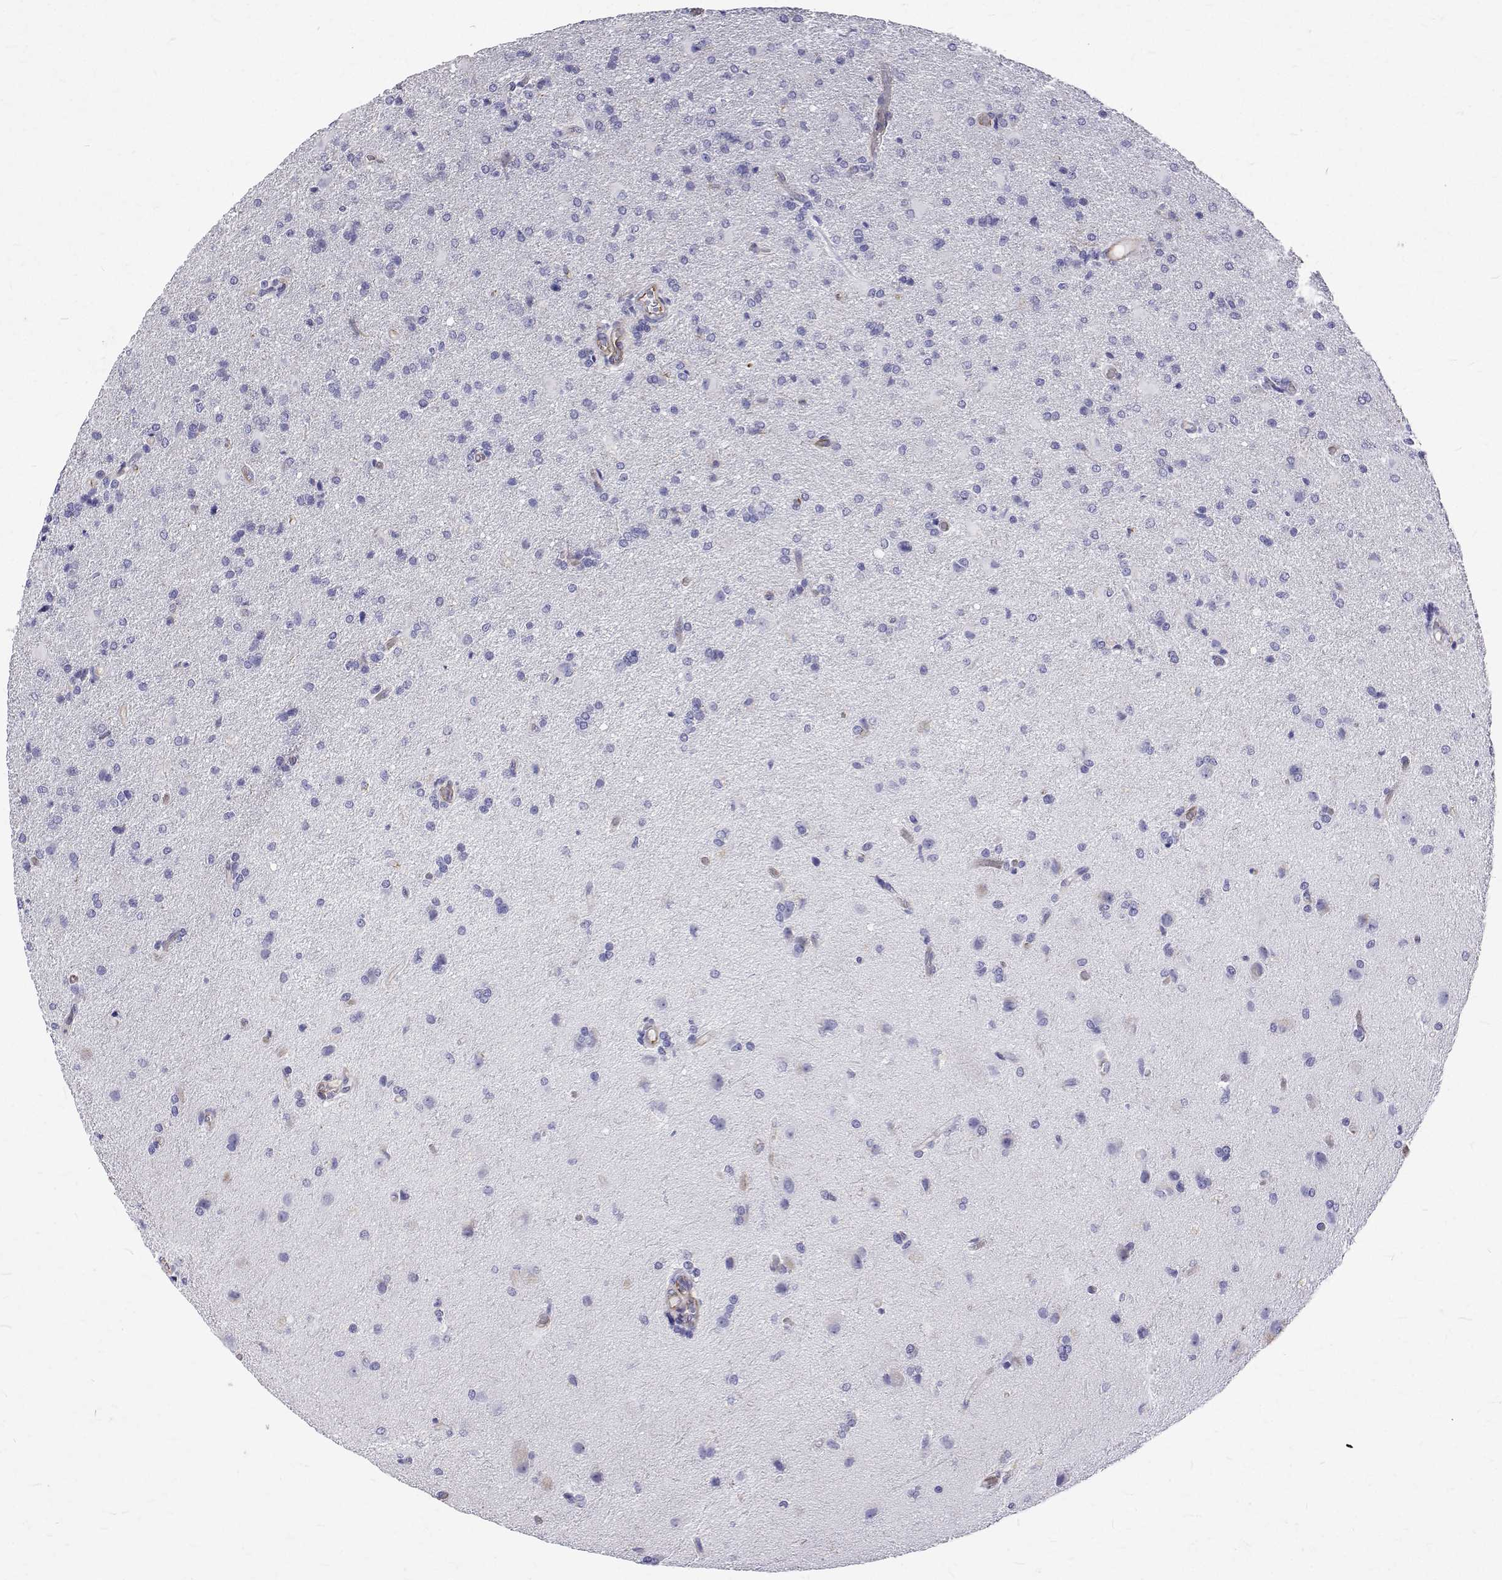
{"staining": {"intensity": "negative", "quantity": "none", "location": "none"}, "tissue": "glioma", "cell_type": "Tumor cells", "image_type": "cancer", "snomed": [{"axis": "morphology", "description": "Glioma, malignant, High grade"}, {"axis": "topography", "description": "Brain"}], "caption": "Glioma stained for a protein using immunohistochemistry reveals no expression tumor cells.", "gene": "OPRPN", "patient": {"sex": "male", "age": 68}}